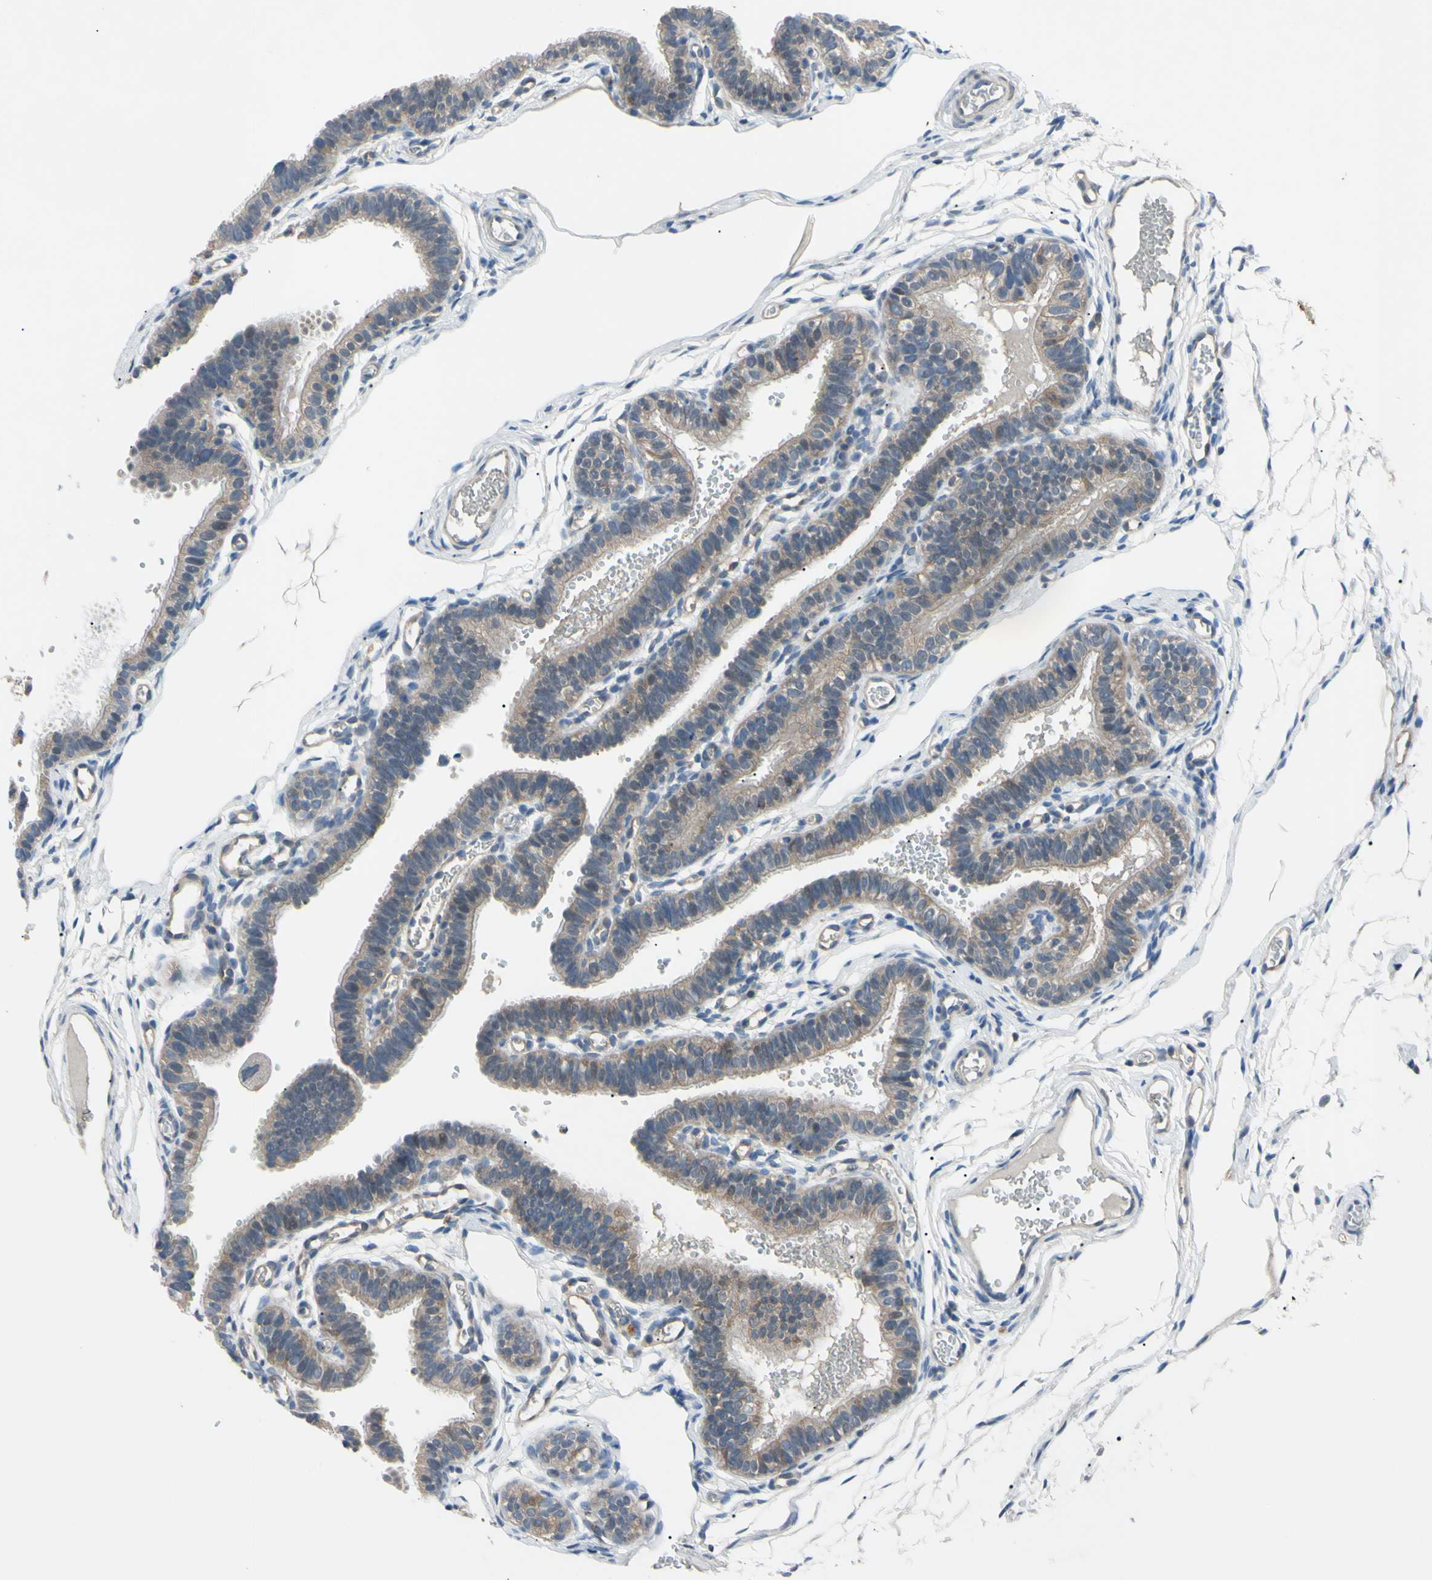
{"staining": {"intensity": "moderate", "quantity": ">75%", "location": "cytoplasmic/membranous"}, "tissue": "fallopian tube", "cell_type": "Glandular cells", "image_type": "normal", "snomed": [{"axis": "morphology", "description": "Normal tissue, NOS"}, {"axis": "topography", "description": "Fallopian tube"}, {"axis": "topography", "description": "Placenta"}], "caption": "Glandular cells demonstrate medium levels of moderate cytoplasmic/membranous staining in approximately >75% of cells in unremarkable human fallopian tube.", "gene": "HILPDA", "patient": {"sex": "female", "age": 34}}